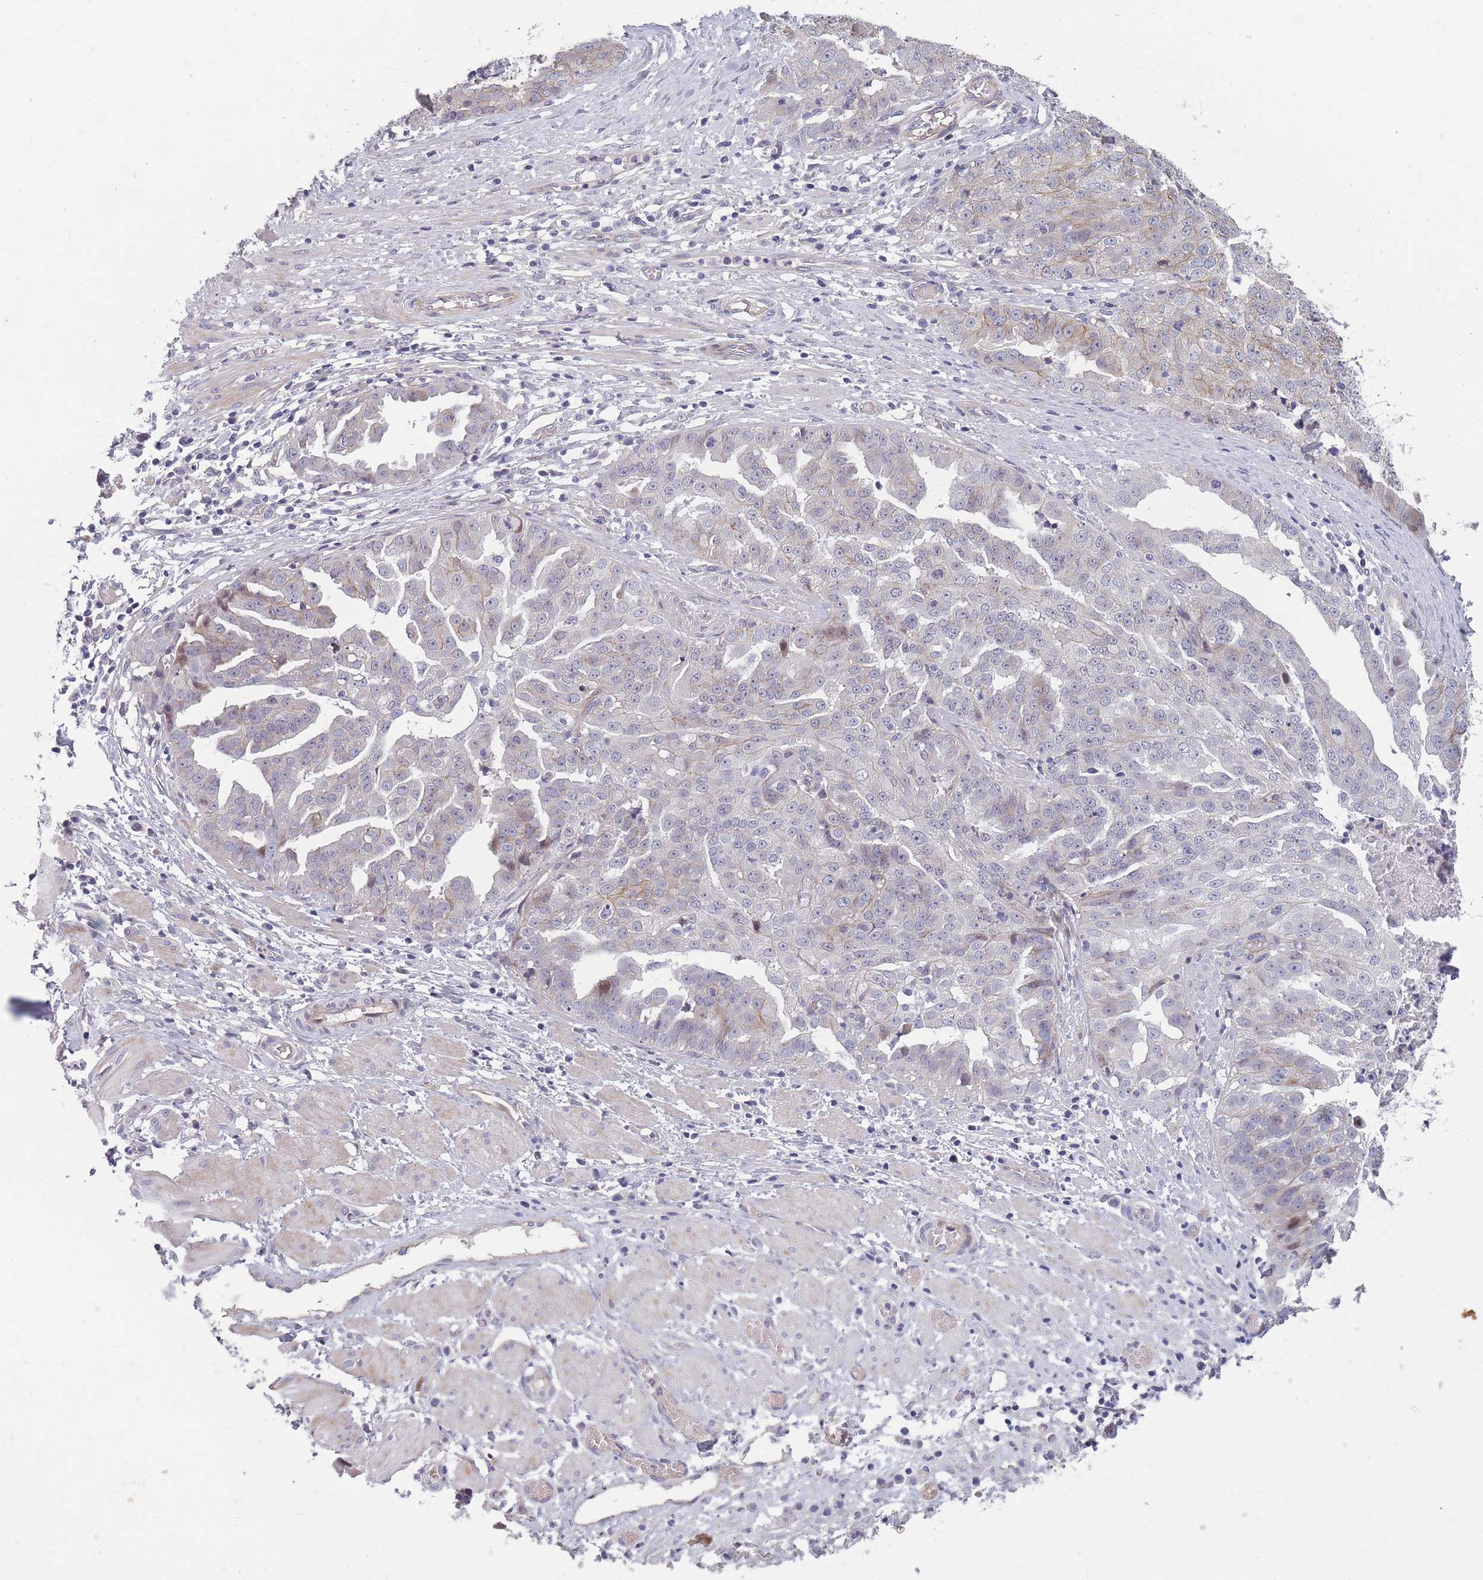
{"staining": {"intensity": "weak", "quantity": "<25%", "location": "cytoplasmic/membranous"}, "tissue": "ovarian cancer", "cell_type": "Tumor cells", "image_type": "cancer", "snomed": [{"axis": "morphology", "description": "Cystadenocarcinoma, serous, NOS"}, {"axis": "topography", "description": "Ovary"}], "caption": "Serous cystadenocarcinoma (ovarian) was stained to show a protein in brown. There is no significant staining in tumor cells.", "gene": "FAM83F", "patient": {"sex": "female", "age": 58}}